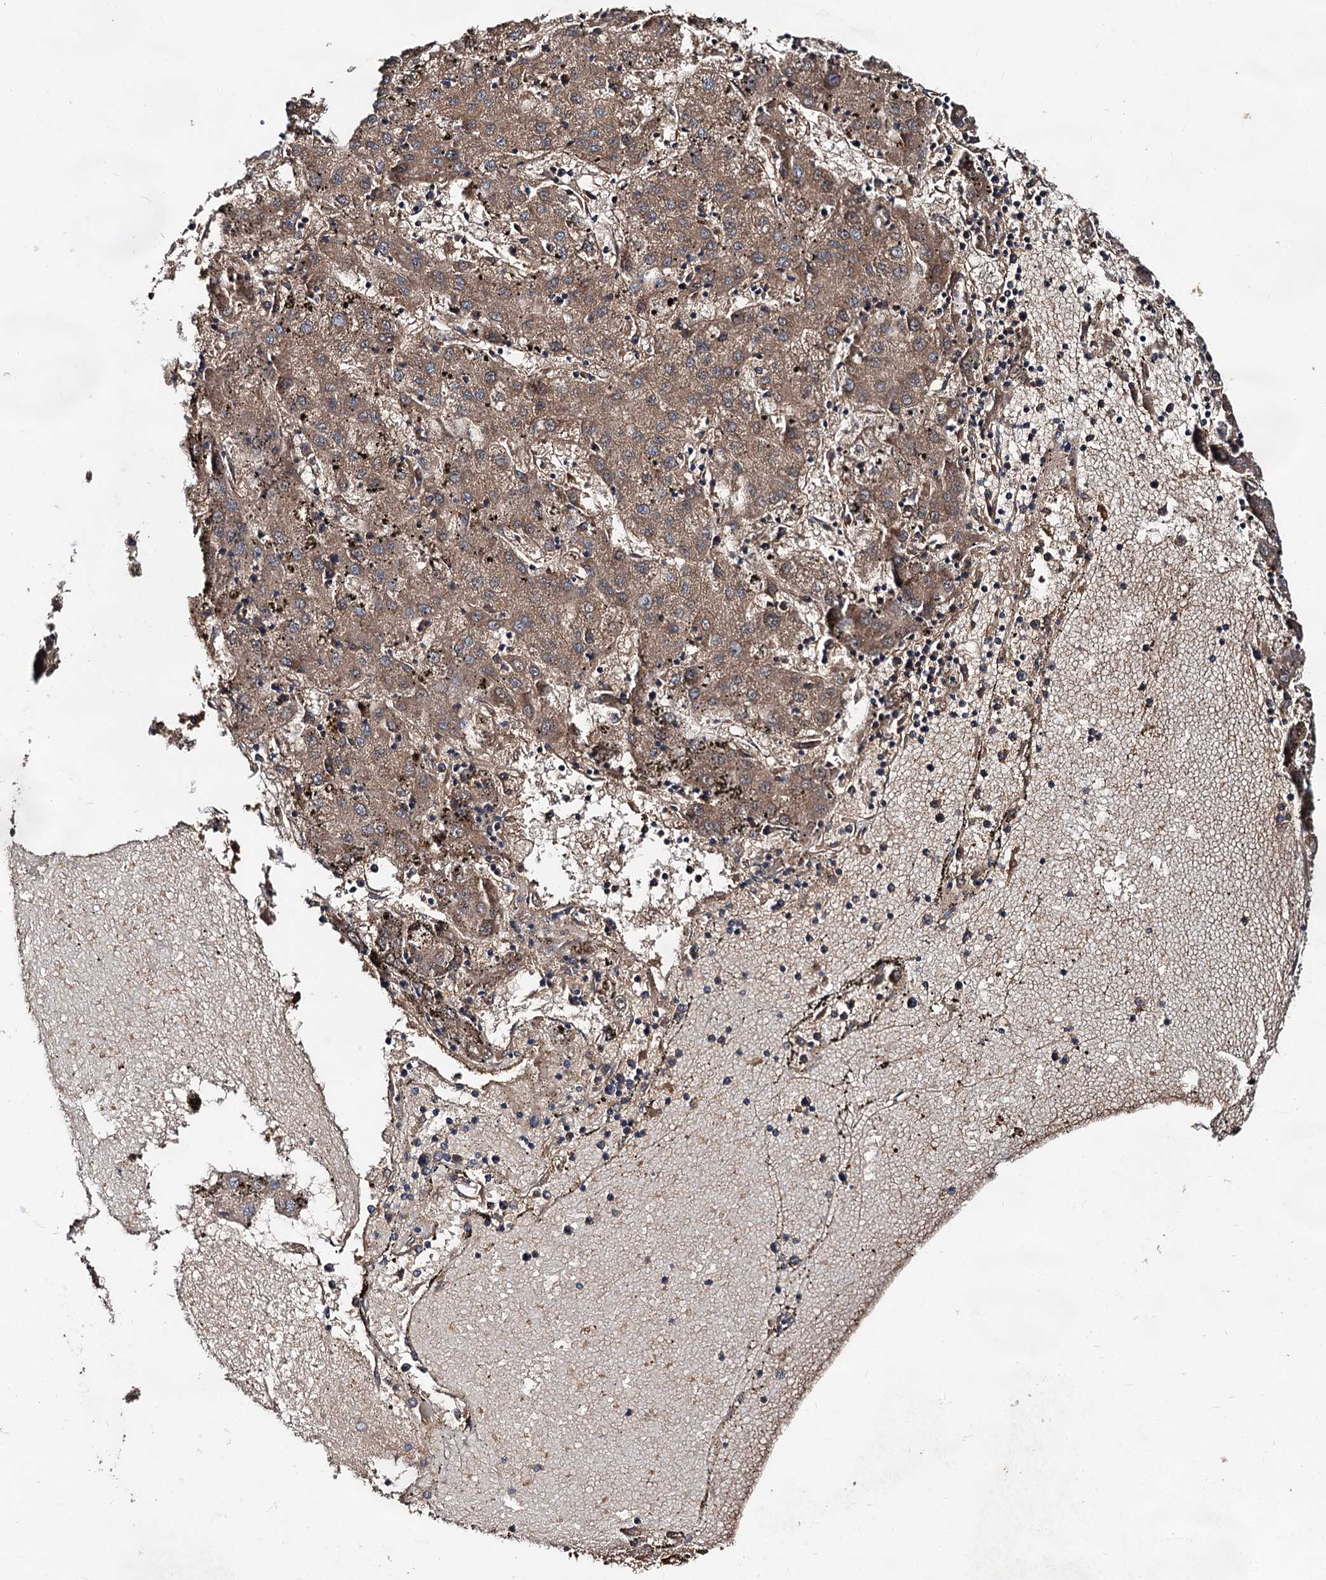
{"staining": {"intensity": "moderate", "quantity": ">75%", "location": "cytoplasmic/membranous"}, "tissue": "liver cancer", "cell_type": "Tumor cells", "image_type": "cancer", "snomed": [{"axis": "morphology", "description": "Carcinoma, Hepatocellular, NOS"}, {"axis": "topography", "description": "Liver"}], "caption": "Tumor cells display medium levels of moderate cytoplasmic/membranous expression in about >75% of cells in liver hepatocellular carcinoma.", "gene": "TEX9", "patient": {"sex": "male", "age": 72}}